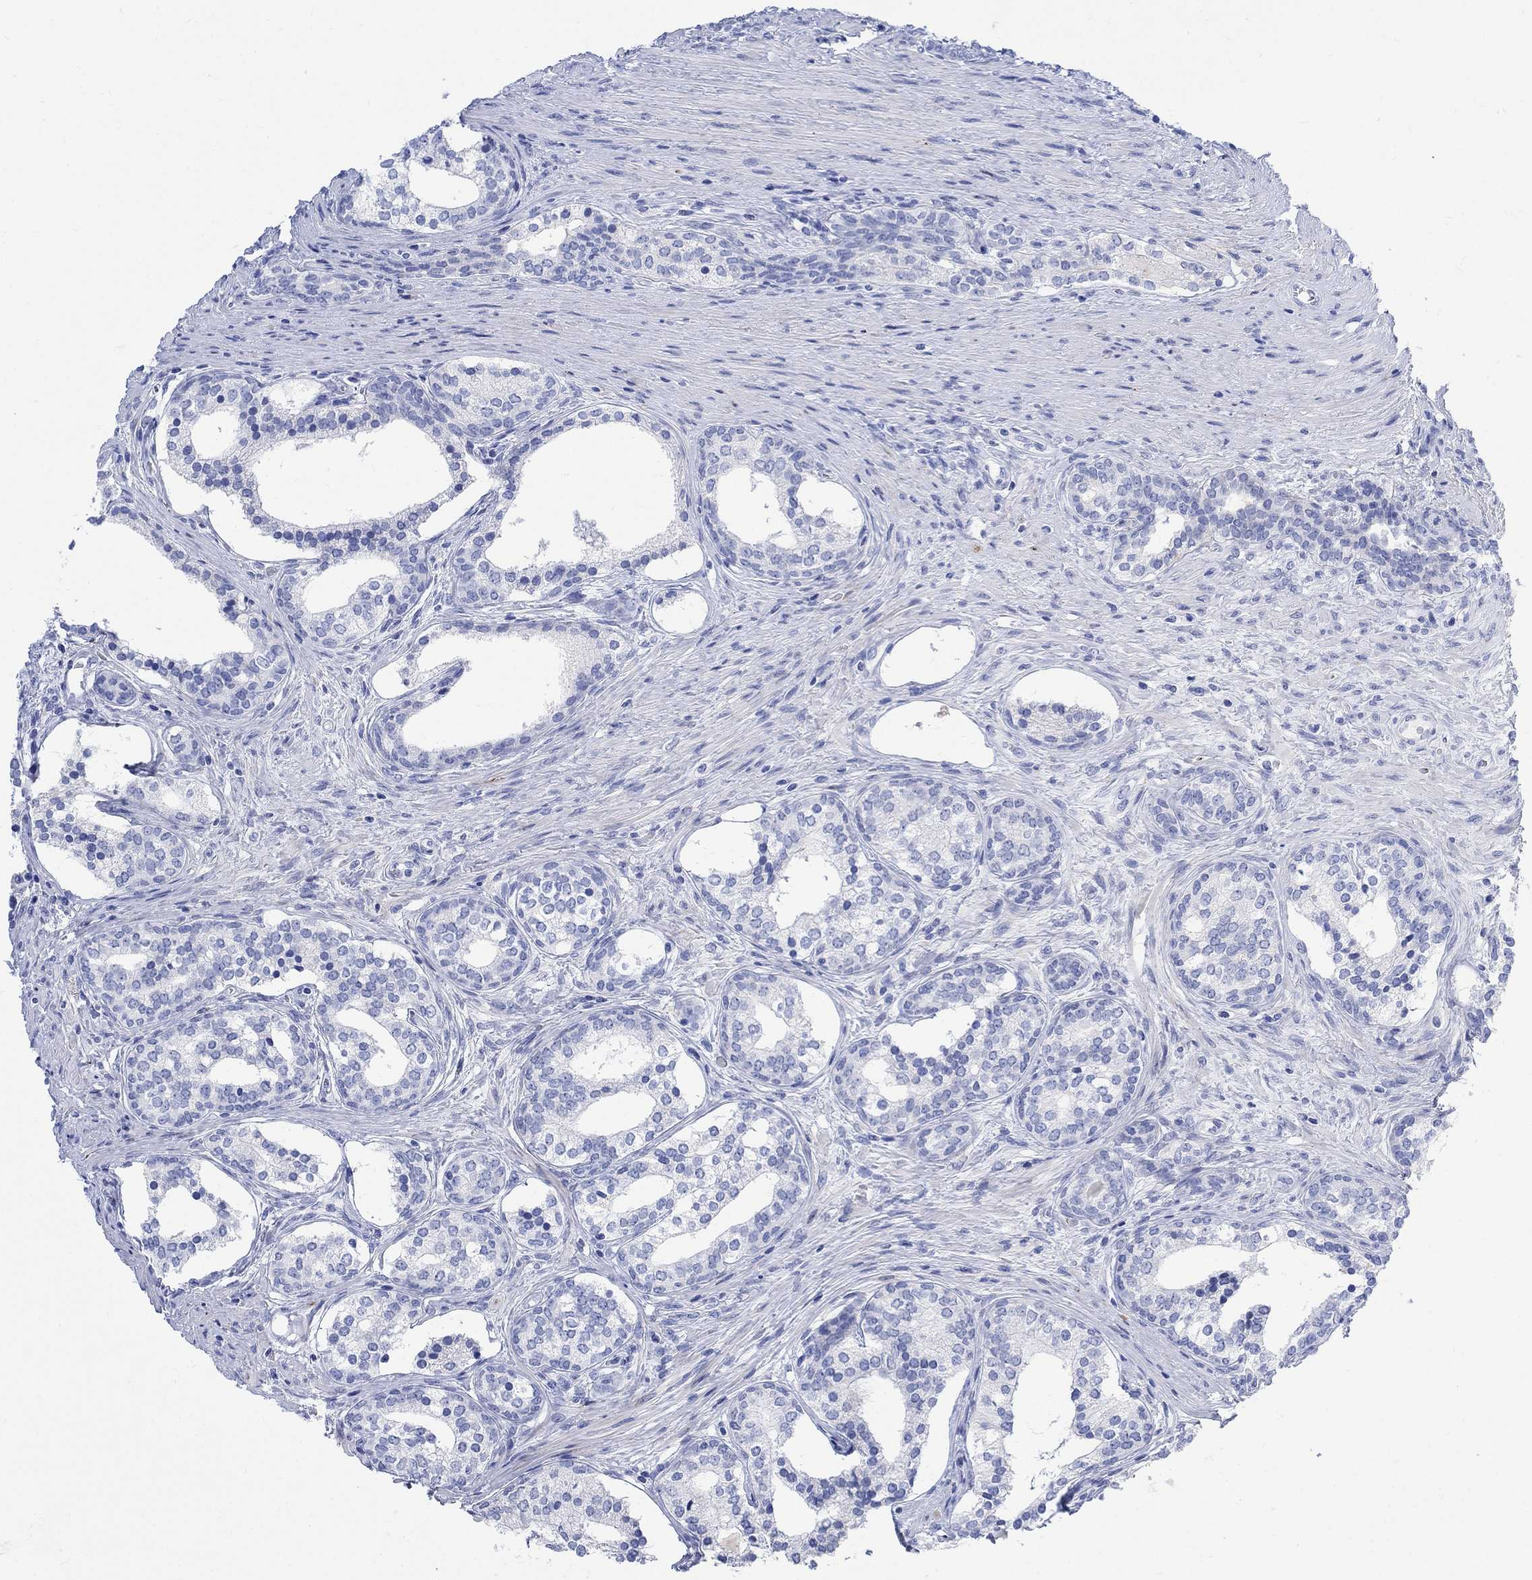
{"staining": {"intensity": "negative", "quantity": "none", "location": "none"}, "tissue": "prostate cancer", "cell_type": "Tumor cells", "image_type": "cancer", "snomed": [{"axis": "morphology", "description": "Adenocarcinoma, NOS"}, {"axis": "morphology", "description": "Adenocarcinoma, High grade"}, {"axis": "topography", "description": "Prostate"}], "caption": "Prostate cancer was stained to show a protein in brown. There is no significant positivity in tumor cells.", "gene": "MYL1", "patient": {"sex": "male", "age": 61}}